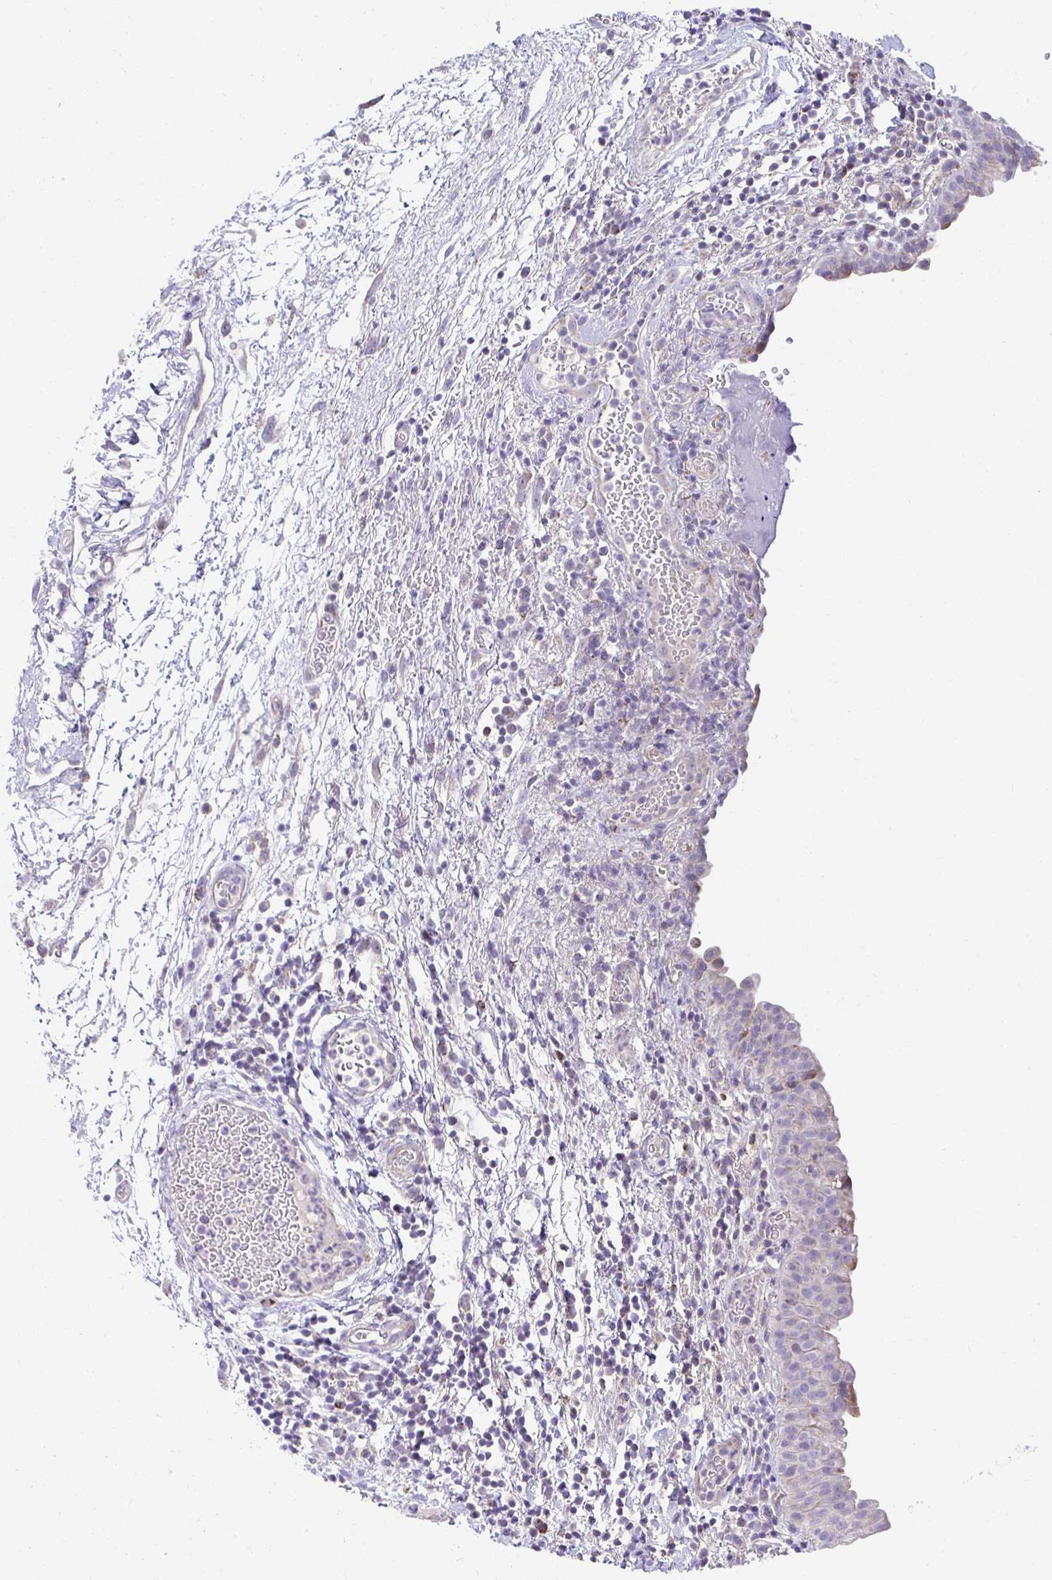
{"staining": {"intensity": "weak", "quantity": "25%-75%", "location": "cytoplasmic/membranous"}, "tissue": "urinary bladder", "cell_type": "Urothelial cells", "image_type": "normal", "snomed": [{"axis": "morphology", "description": "Normal tissue, NOS"}, {"axis": "morphology", "description": "Inflammation, NOS"}, {"axis": "topography", "description": "Urinary bladder"}], "caption": "Protein expression by immunohistochemistry reveals weak cytoplasmic/membranous staining in about 25%-75% of urothelial cells in normal urinary bladder. Ihc stains the protein of interest in brown and the nuclei are stained blue.", "gene": "PRRG3", "patient": {"sex": "male", "age": 57}}